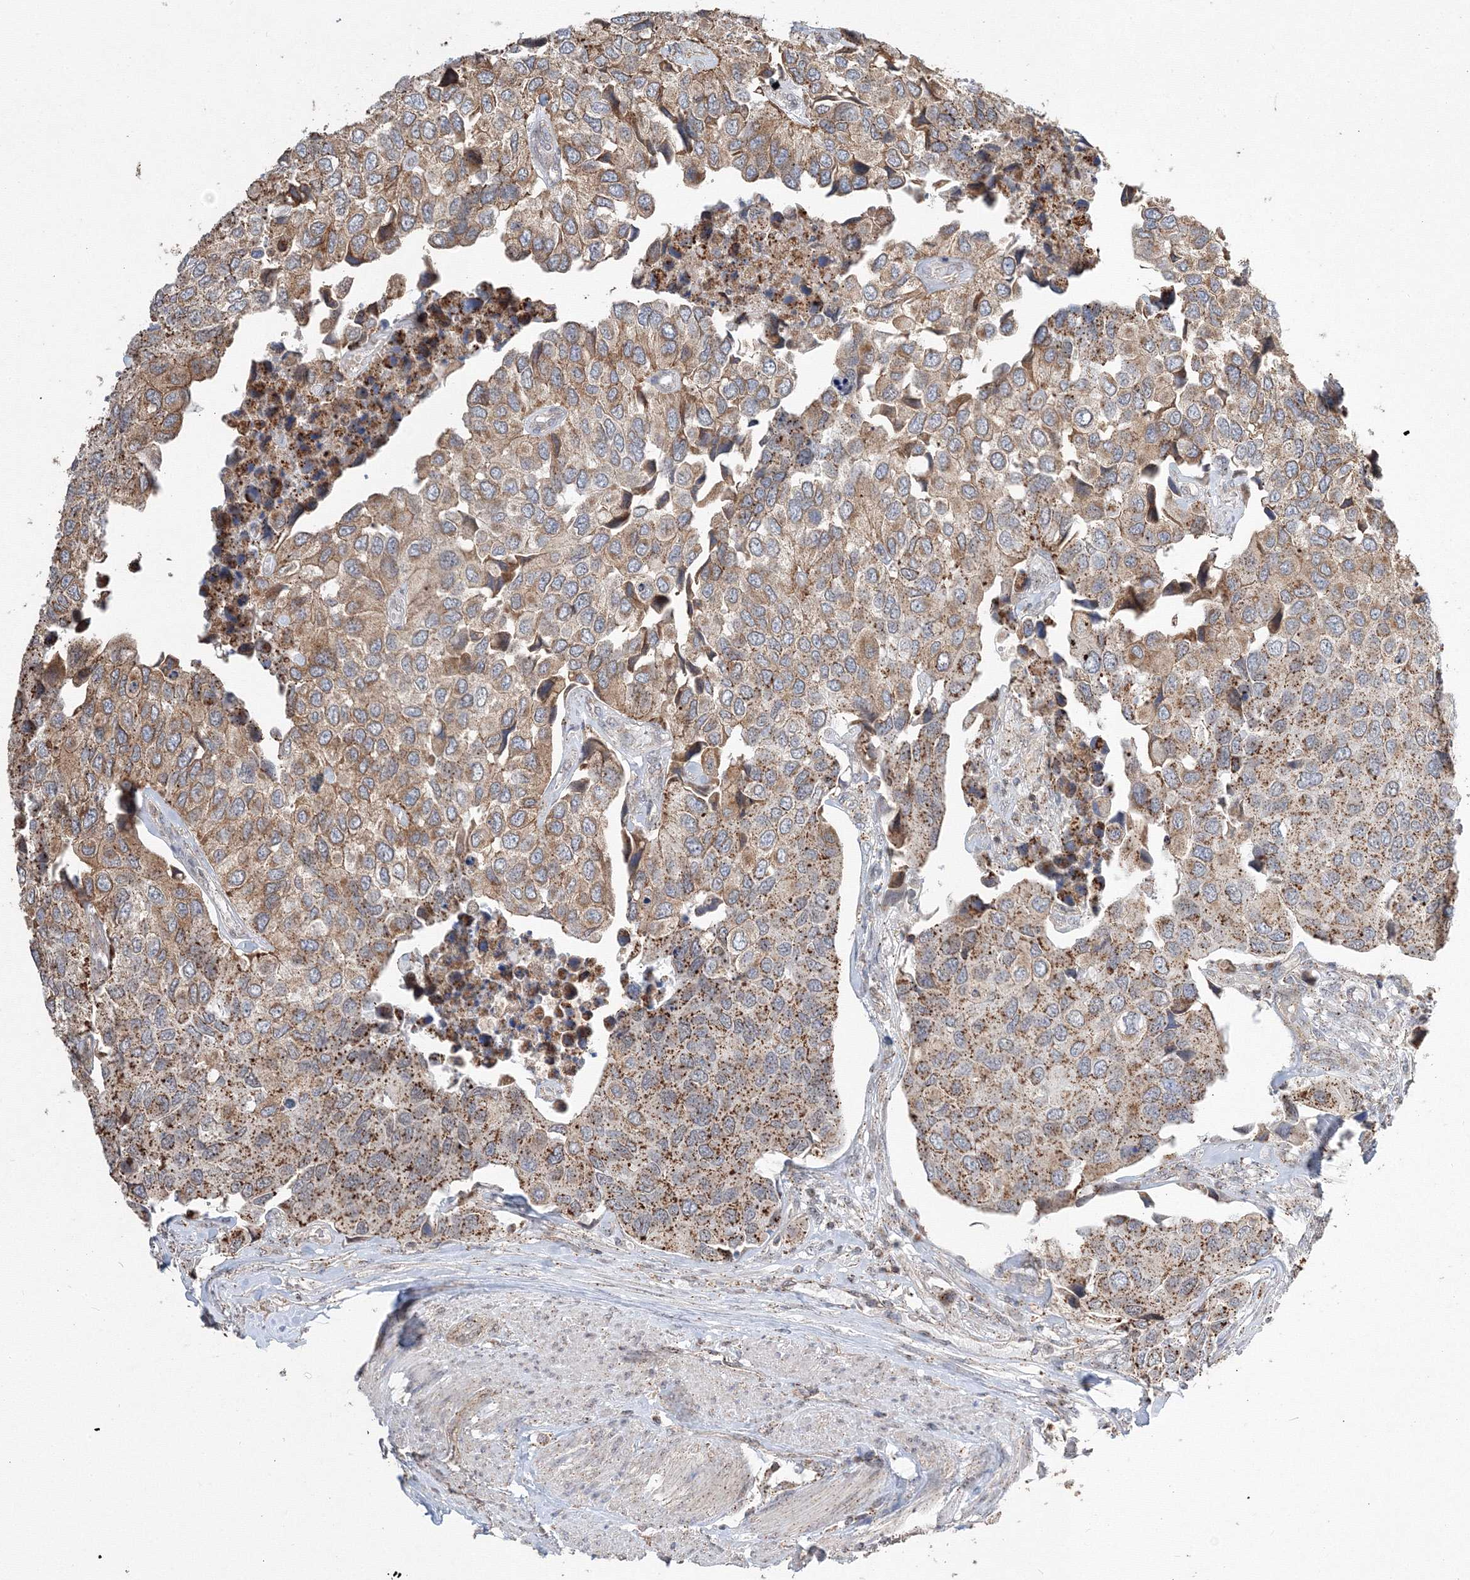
{"staining": {"intensity": "moderate", "quantity": ">75%", "location": "cytoplasmic/membranous"}, "tissue": "urothelial cancer", "cell_type": "Tumor cells", "image_type": "cancer", "snomed": [{"axis": "morphology", "description": "Urothelial carcinoma, High grade"}, {"axis": "topography", "description": "Urinary bladder"}], "caption": "Immunohistochemistry of human urothelial cancer shows medium levels of moderate cytoplasmic/membranous positivity in about >75% of tumor cells.", "gene": "AASDH", "patient": {"sex": "male", "age": 74}}